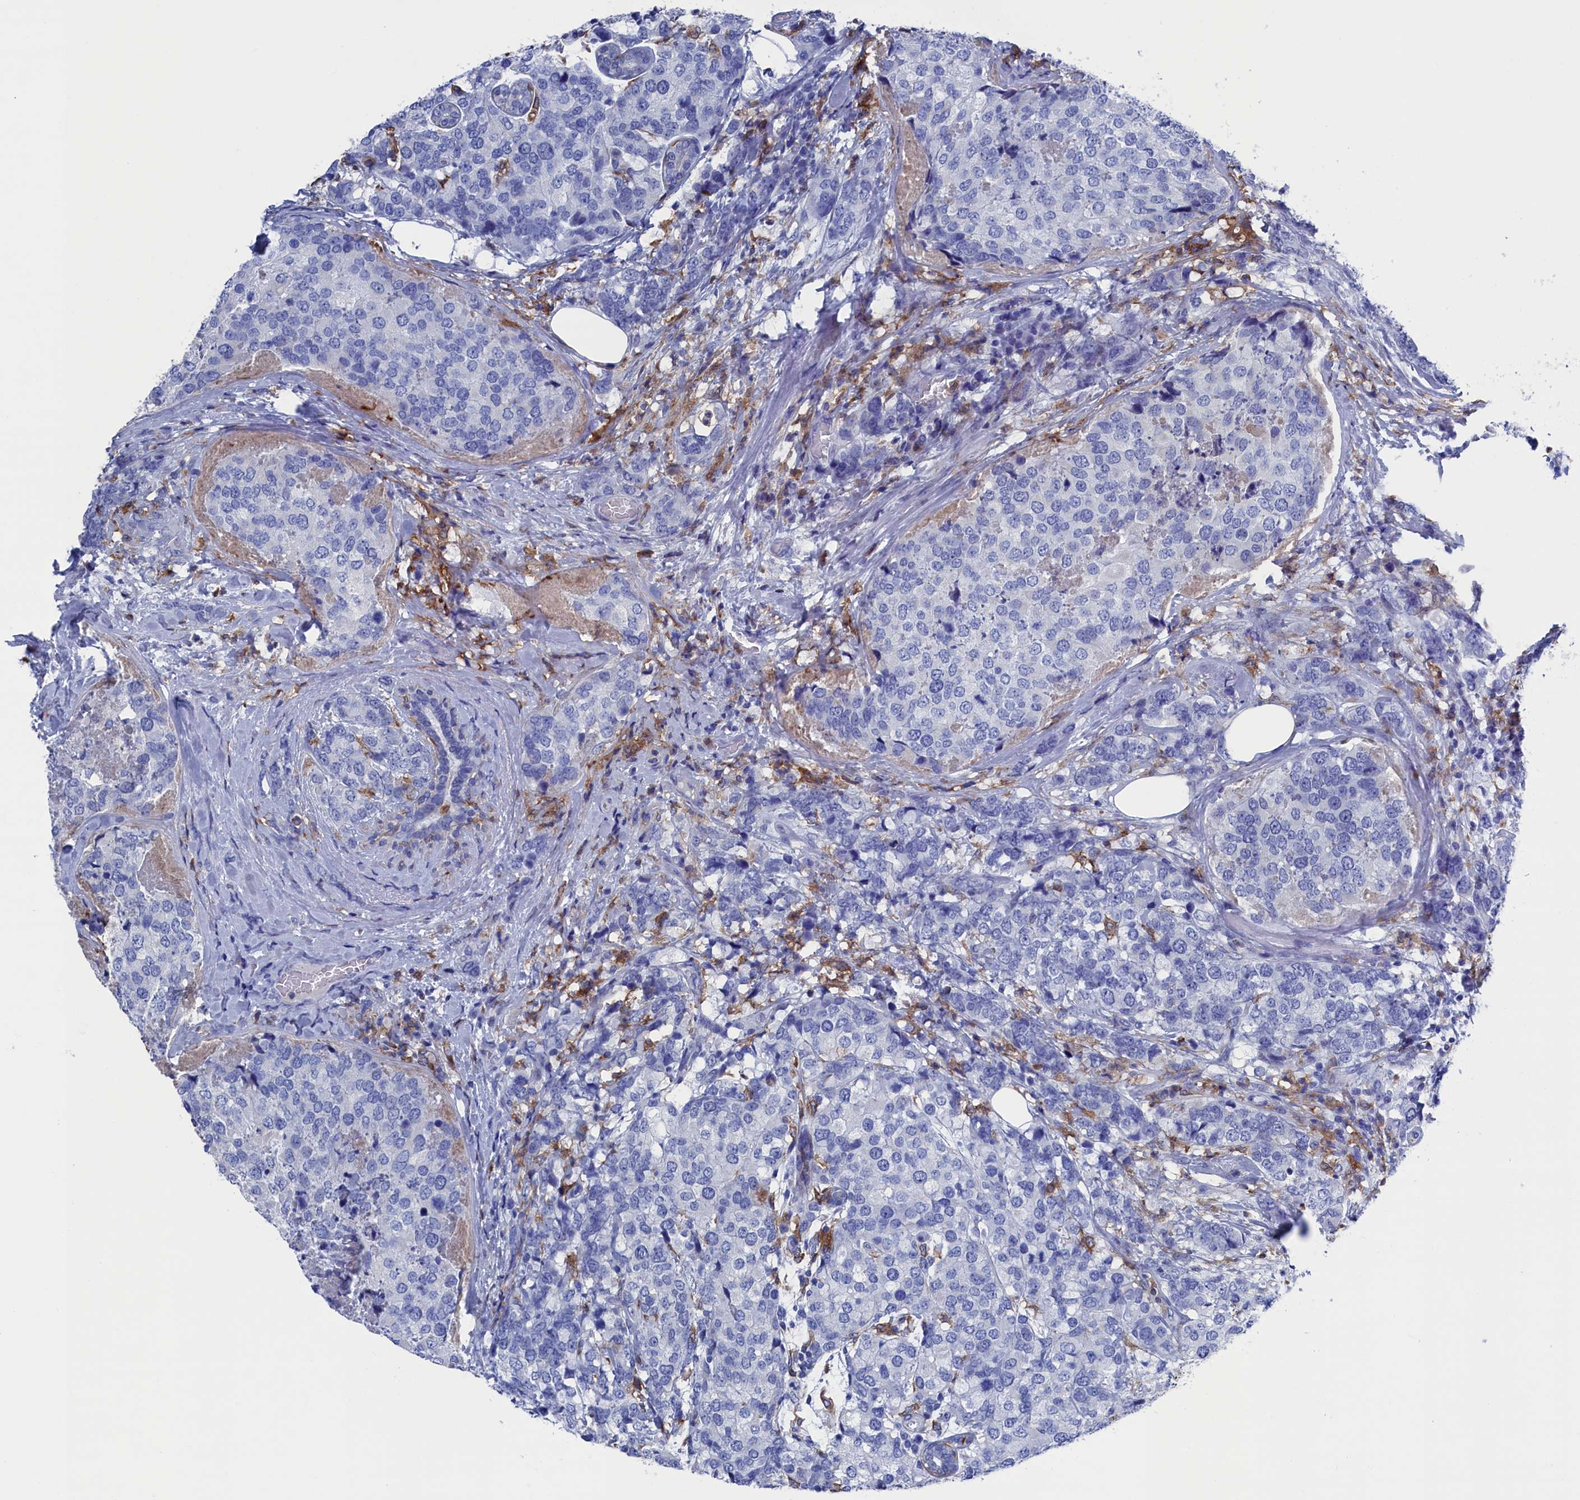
{"staining": {"intensity": "negative", "quantity": "none", "location": "none"}, "tissue": "breast cancer", "cell_type": "Tumor cells", "image_type": "cancer", "snomed": [{"axis": "morphology", "description": "Lobular carcinoma"}, {"axis": "topography", "description": "Breast"}], "caption": "Protein analysis of lobular carcinoma (breast) shows no significant expression in tumor cells.", "gene": "TYROBP", "patient": {"sex": "female", "age": 59}}